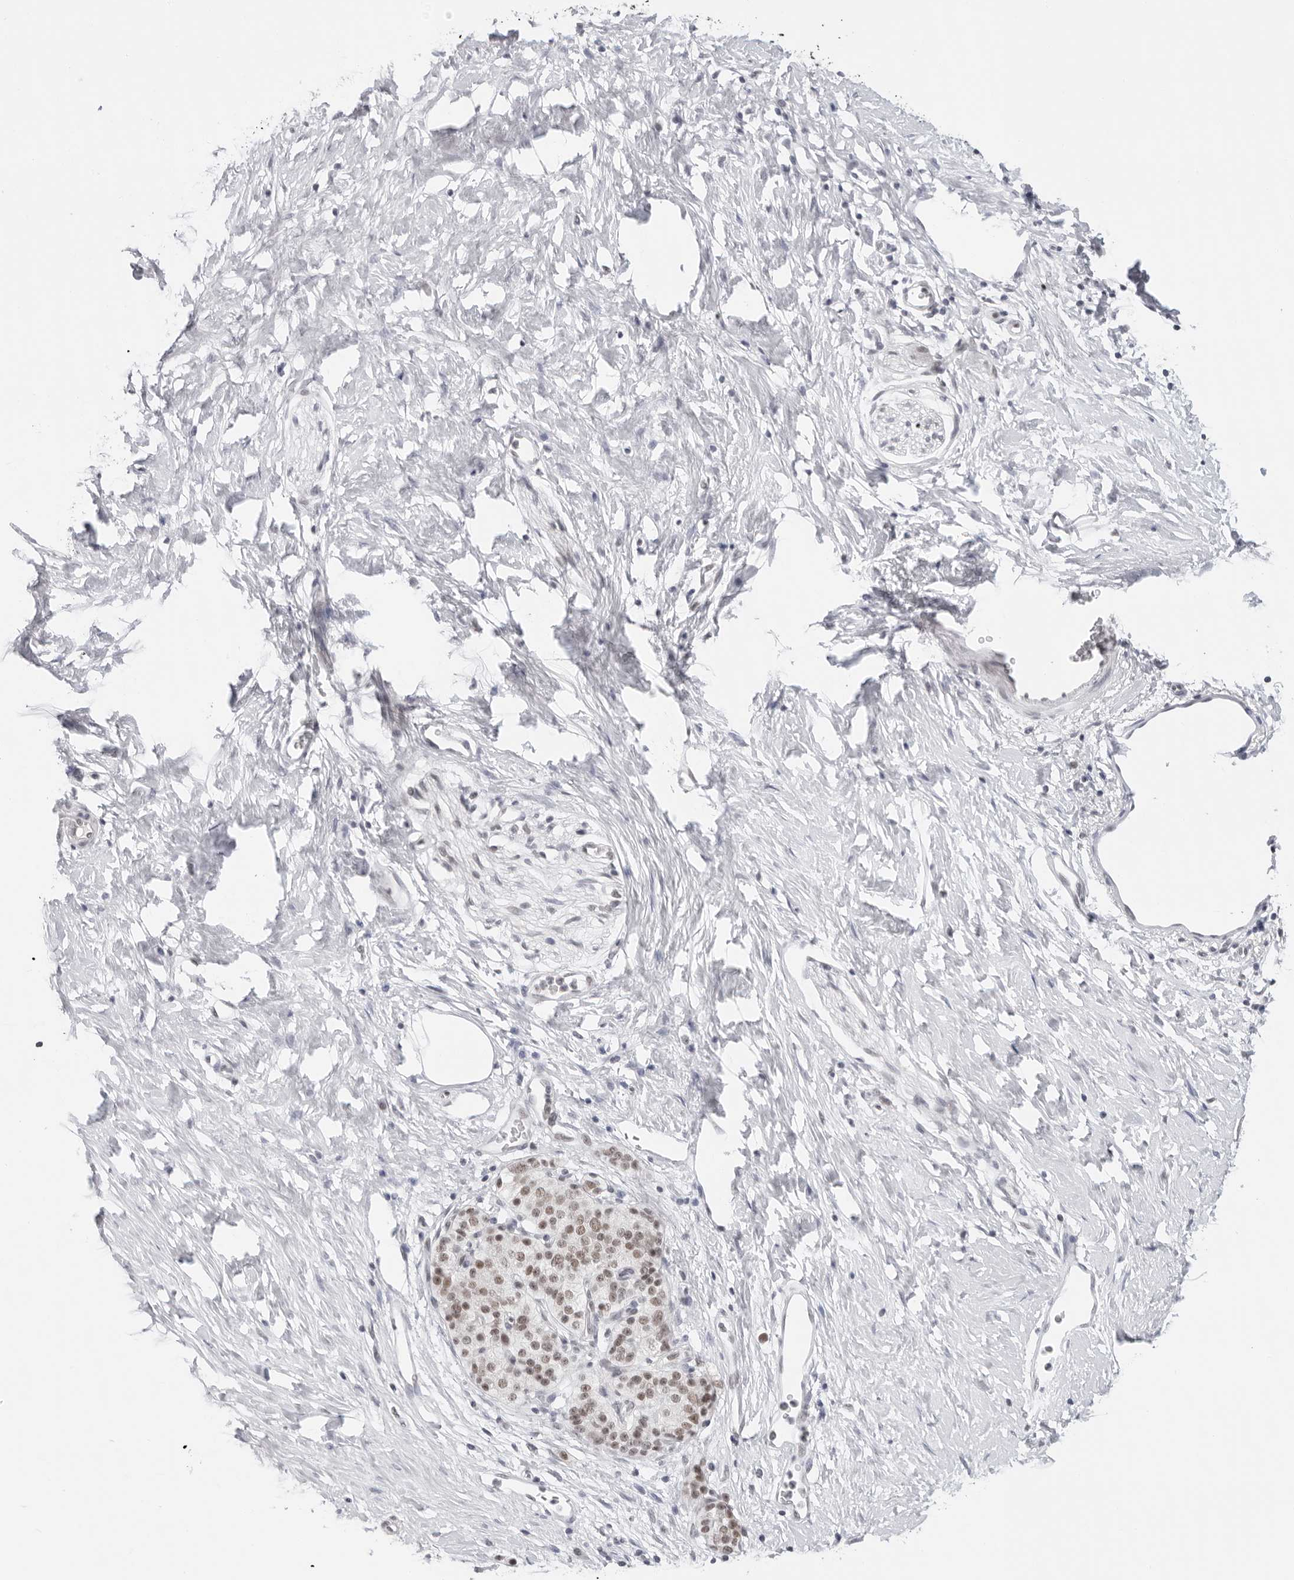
{"staining": {"intensity": "weak", "quantity": "25%-75%", "location": "nuclear"}, "tissue": "pancreatic cancer", "cell_type": "Tumor cells", "image_type": "cancer", "snomed": [{"axis": "morphology", "description": "Adenocarcinoma, NOS"}, {"axis": "topography", "description": "Pancreas"}], "caption": "Pancreatic cancer stained with IHC shows weak nuclear expression in approximately 25%-75% of tumor cells.", "gene": "FOXK2", "patient": {"sex": "male", "age": 50}}